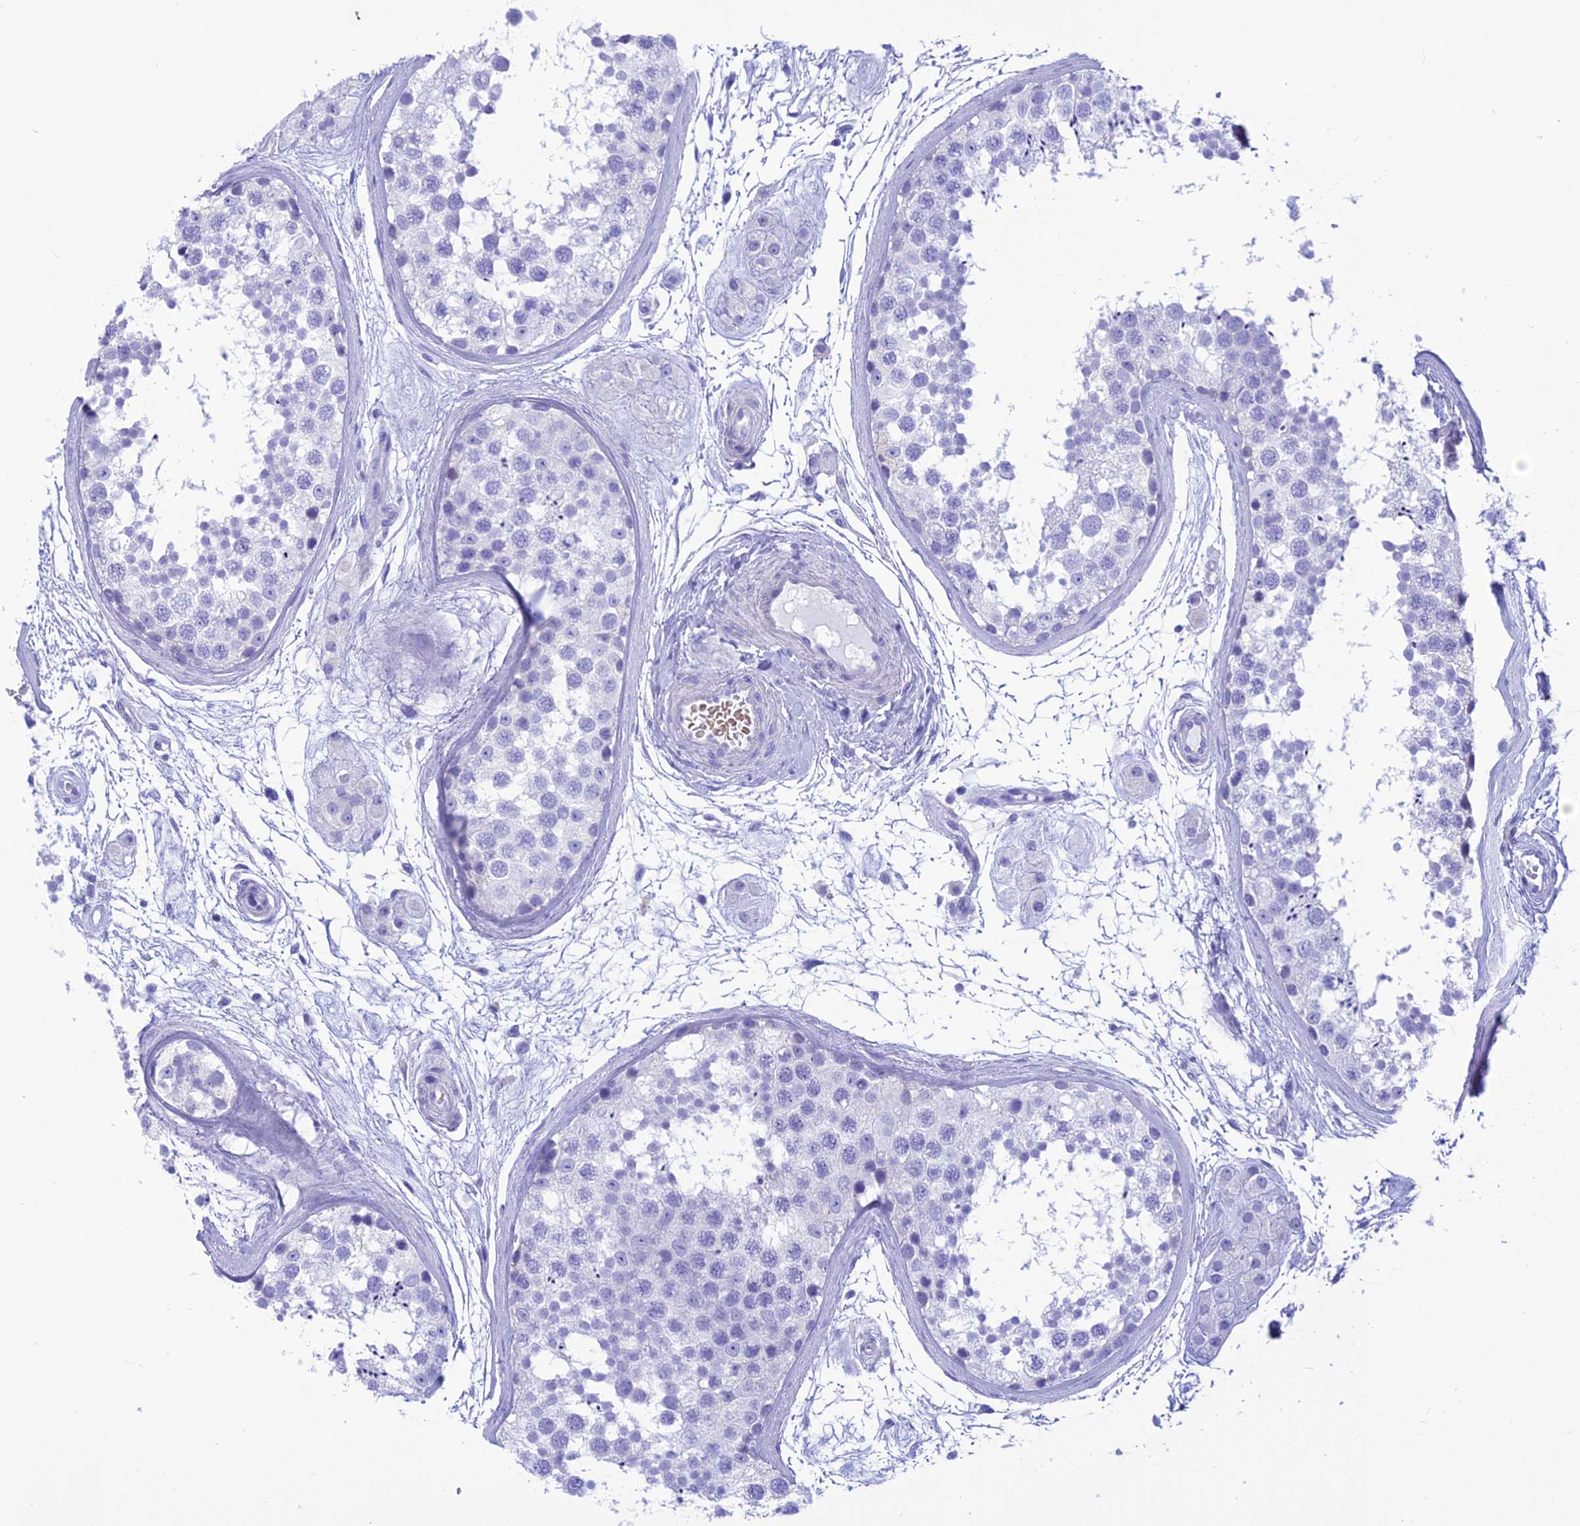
{"staining": {"intensity": "negative", "quantity": "none", "location": "none"}, "tissue": "testis", "cell_type": "Cells in seminiferous ducts", "image_type": "normal", "snomed": [{"axis": "morphology", "description": "Normal tissue, NOS"}, {"axis": "topography", "description": "Testis"}], "caption": "Immunohistochemical staining of normal testis displays no significant positivity in cells in seminiferous ducts.", "gene": "GLYATL1B", "patient": {"sex": "male", "age": 56}}